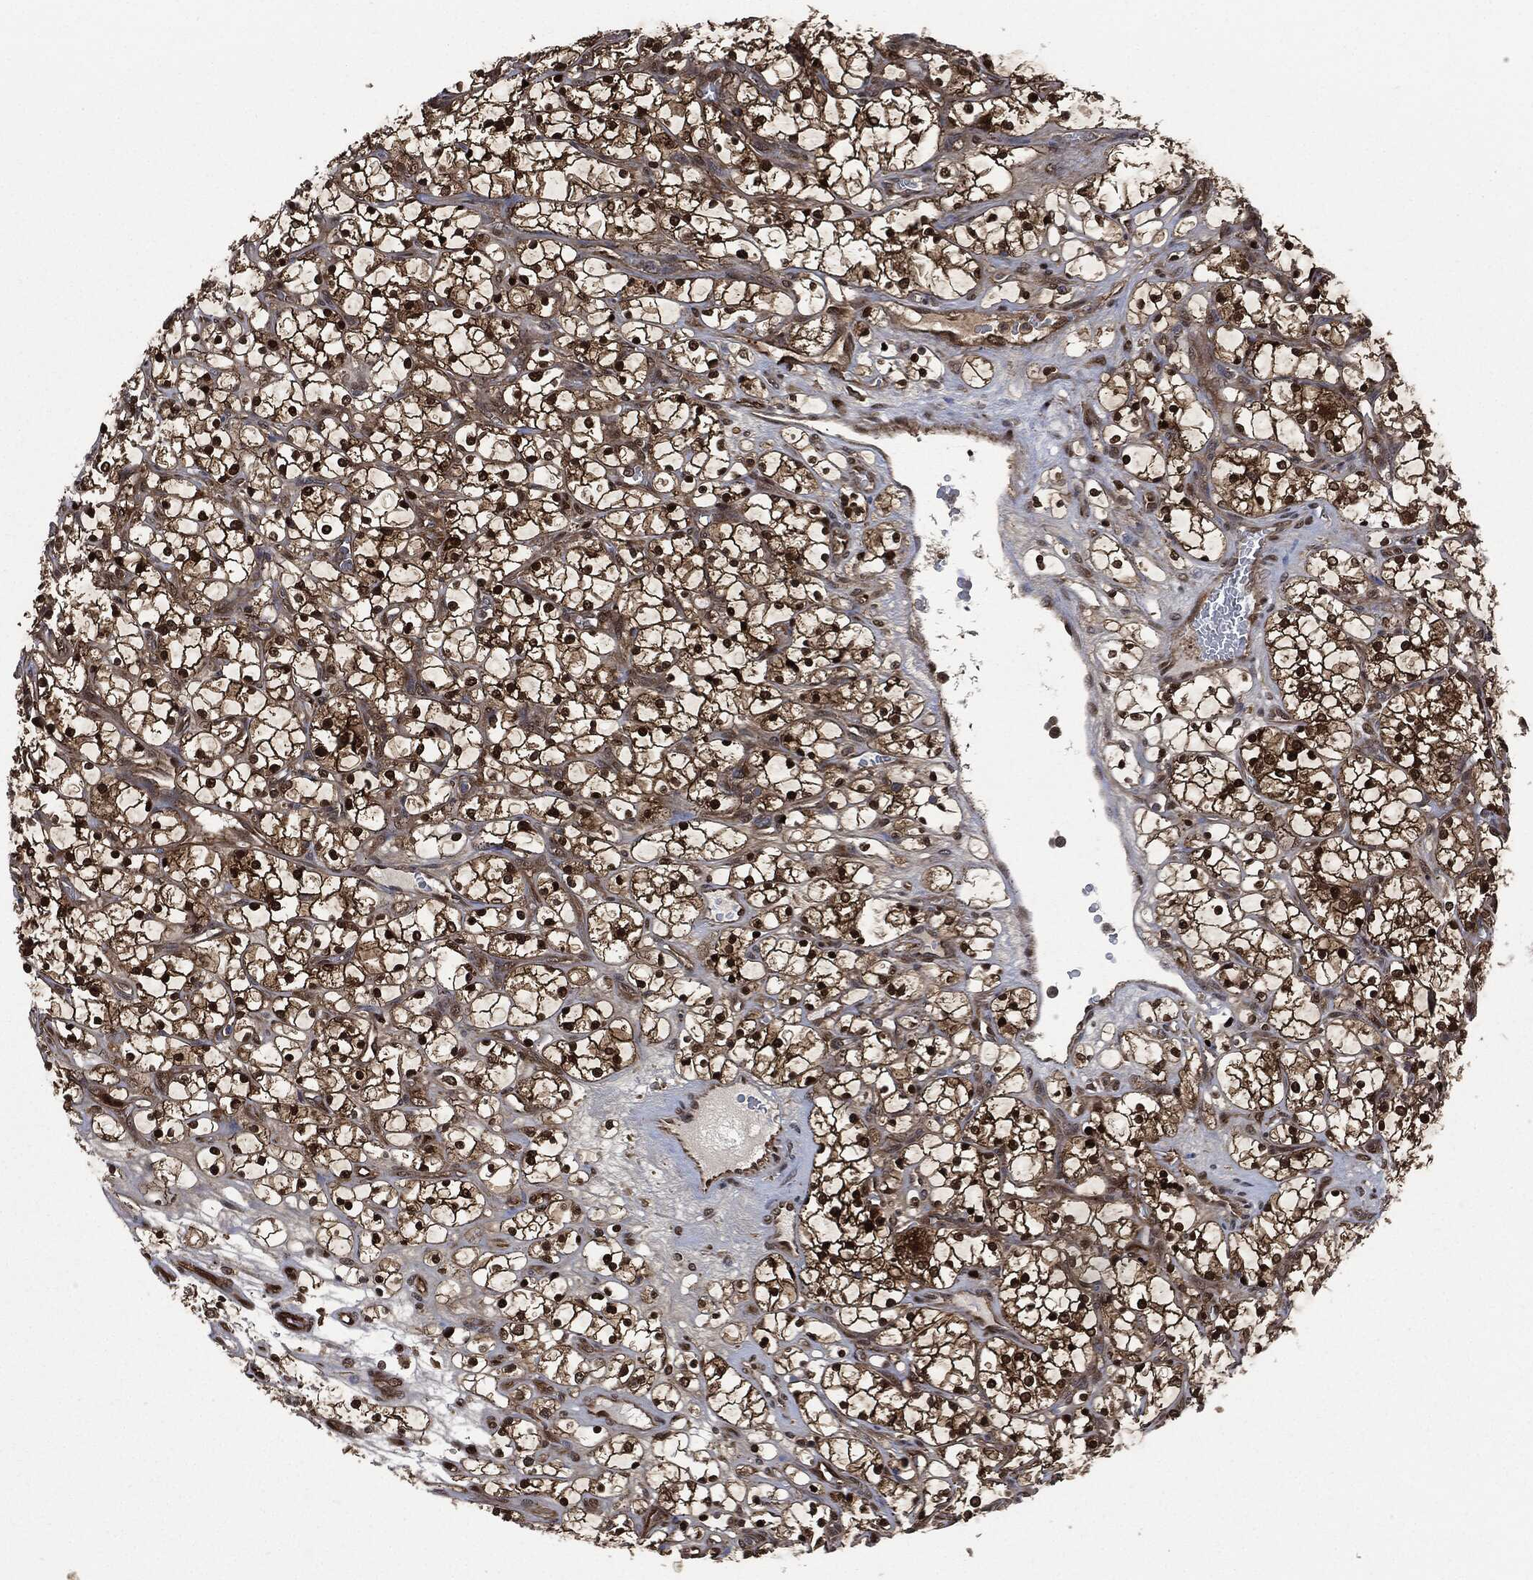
{"staining": {"intensity": "strong", "quantity": "25%-75%", "location": "cytoplasmic/membranous,nuclear"}, "tissue": "renal cancer", "cell_type": "Tumor cells", "image_type": "cancer", "snomed": [{"axis": "morphology", "description": "Adenocarcinoma, NOS"}, {"axis": "topography", "description": "Kidney"}], "caption": "There is high levels of strong cytoplasmic/membranous and nuclear positivity in tumor cells of renal adenocarcinoma, as demonstrated by immunohistochemical staining (brown color).", "gene": "DCTN1", "patient": {"sex": "female", "age": 69}}